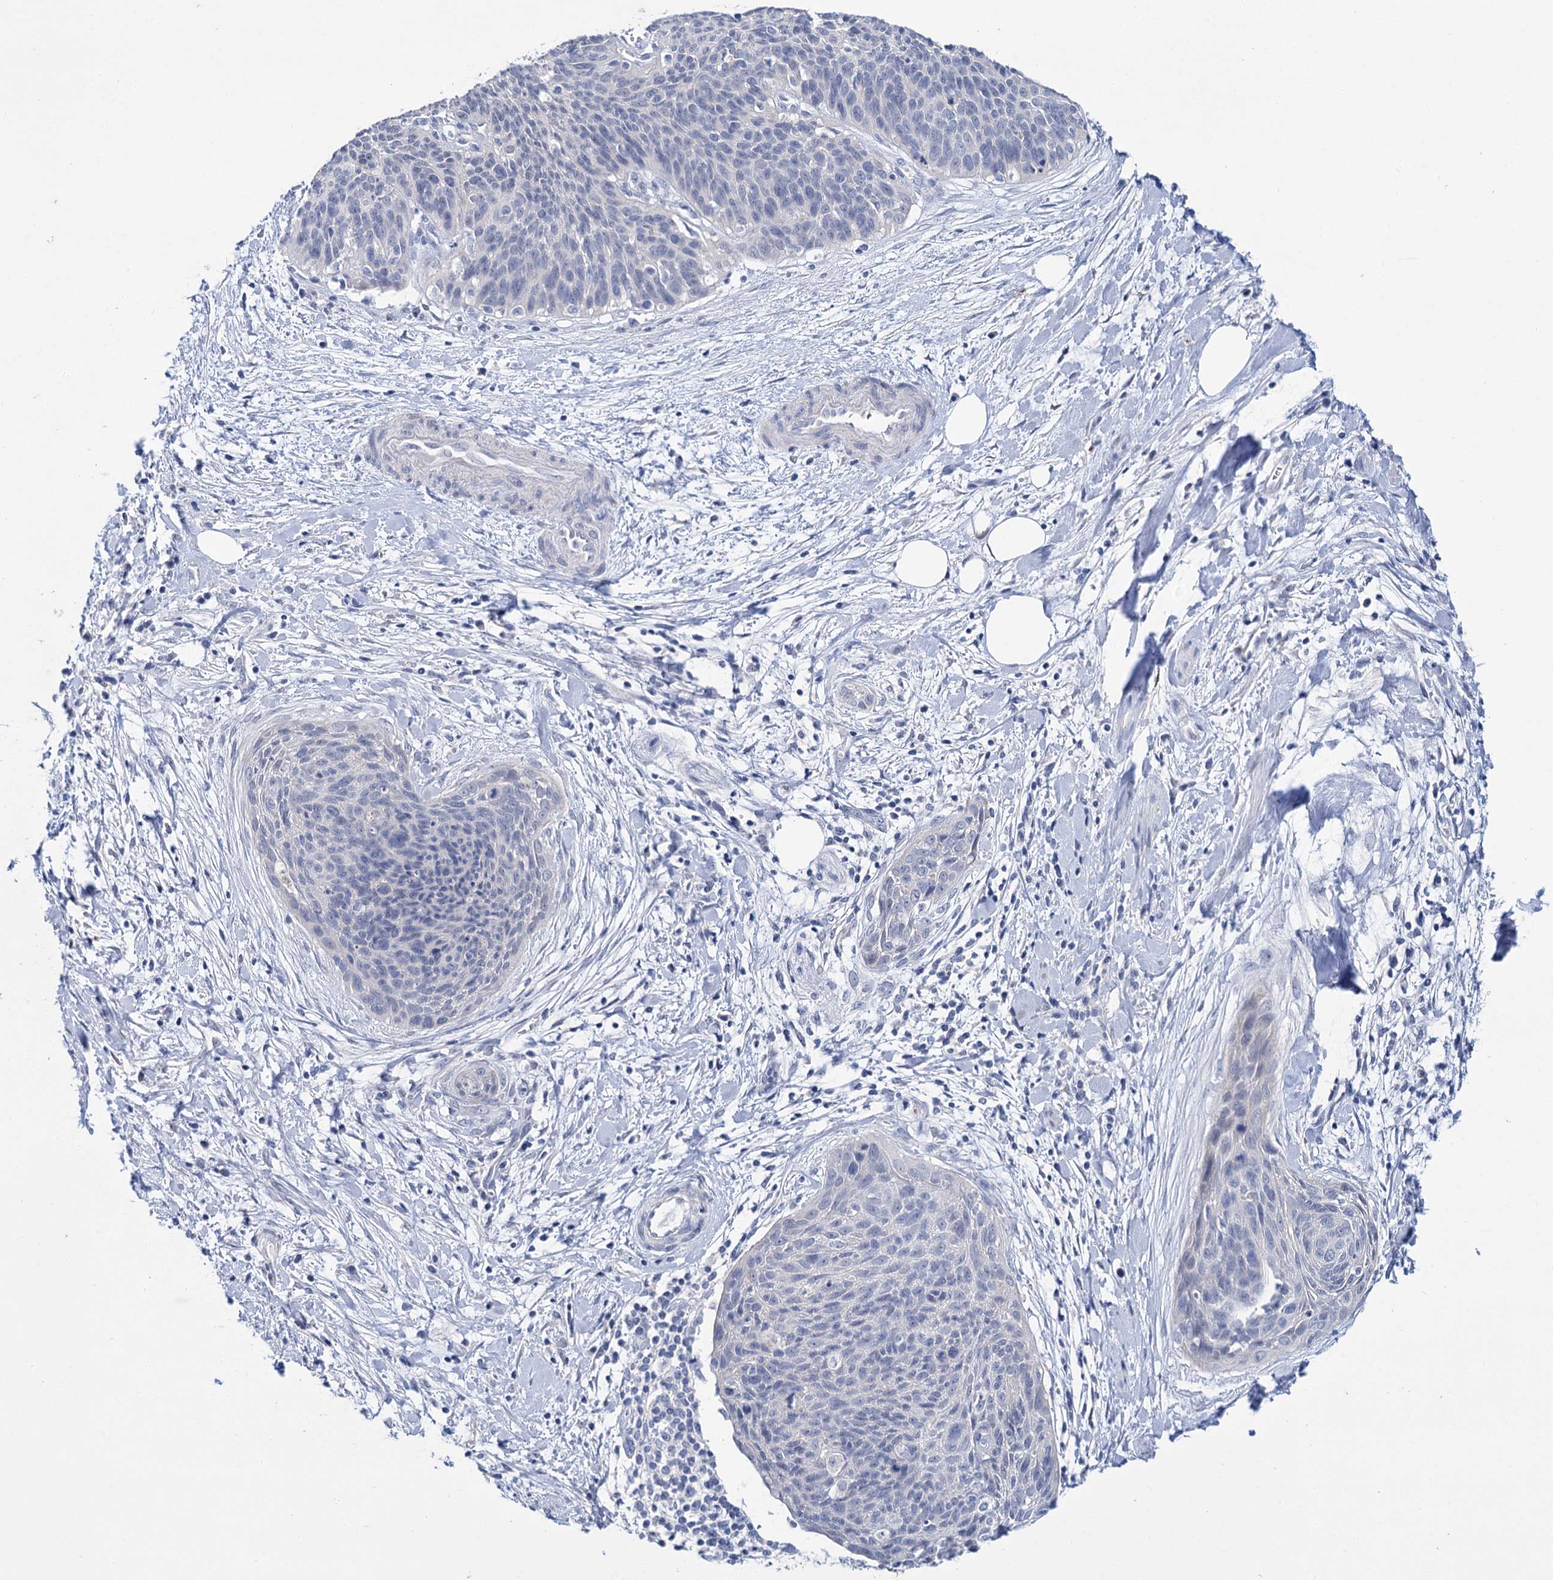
{"staining": {"intensity": "negative", "quantity": "none", "location": "none"}, "tissue": "cervical cancer", "cell_type": "Tumor cells", "image_type": "cancer", "snomed": [{"axis": "morphology", "description": "Squamous cell carcinoma, NOS"}, {"axis": "topography", "description": "Cervix"}], "caption": "Photomicrograph shows no significant protein staining in tumor cells of cervical cancer.", "gene": "LYZL4", "patient": {"sex": "female", "age": 55}}